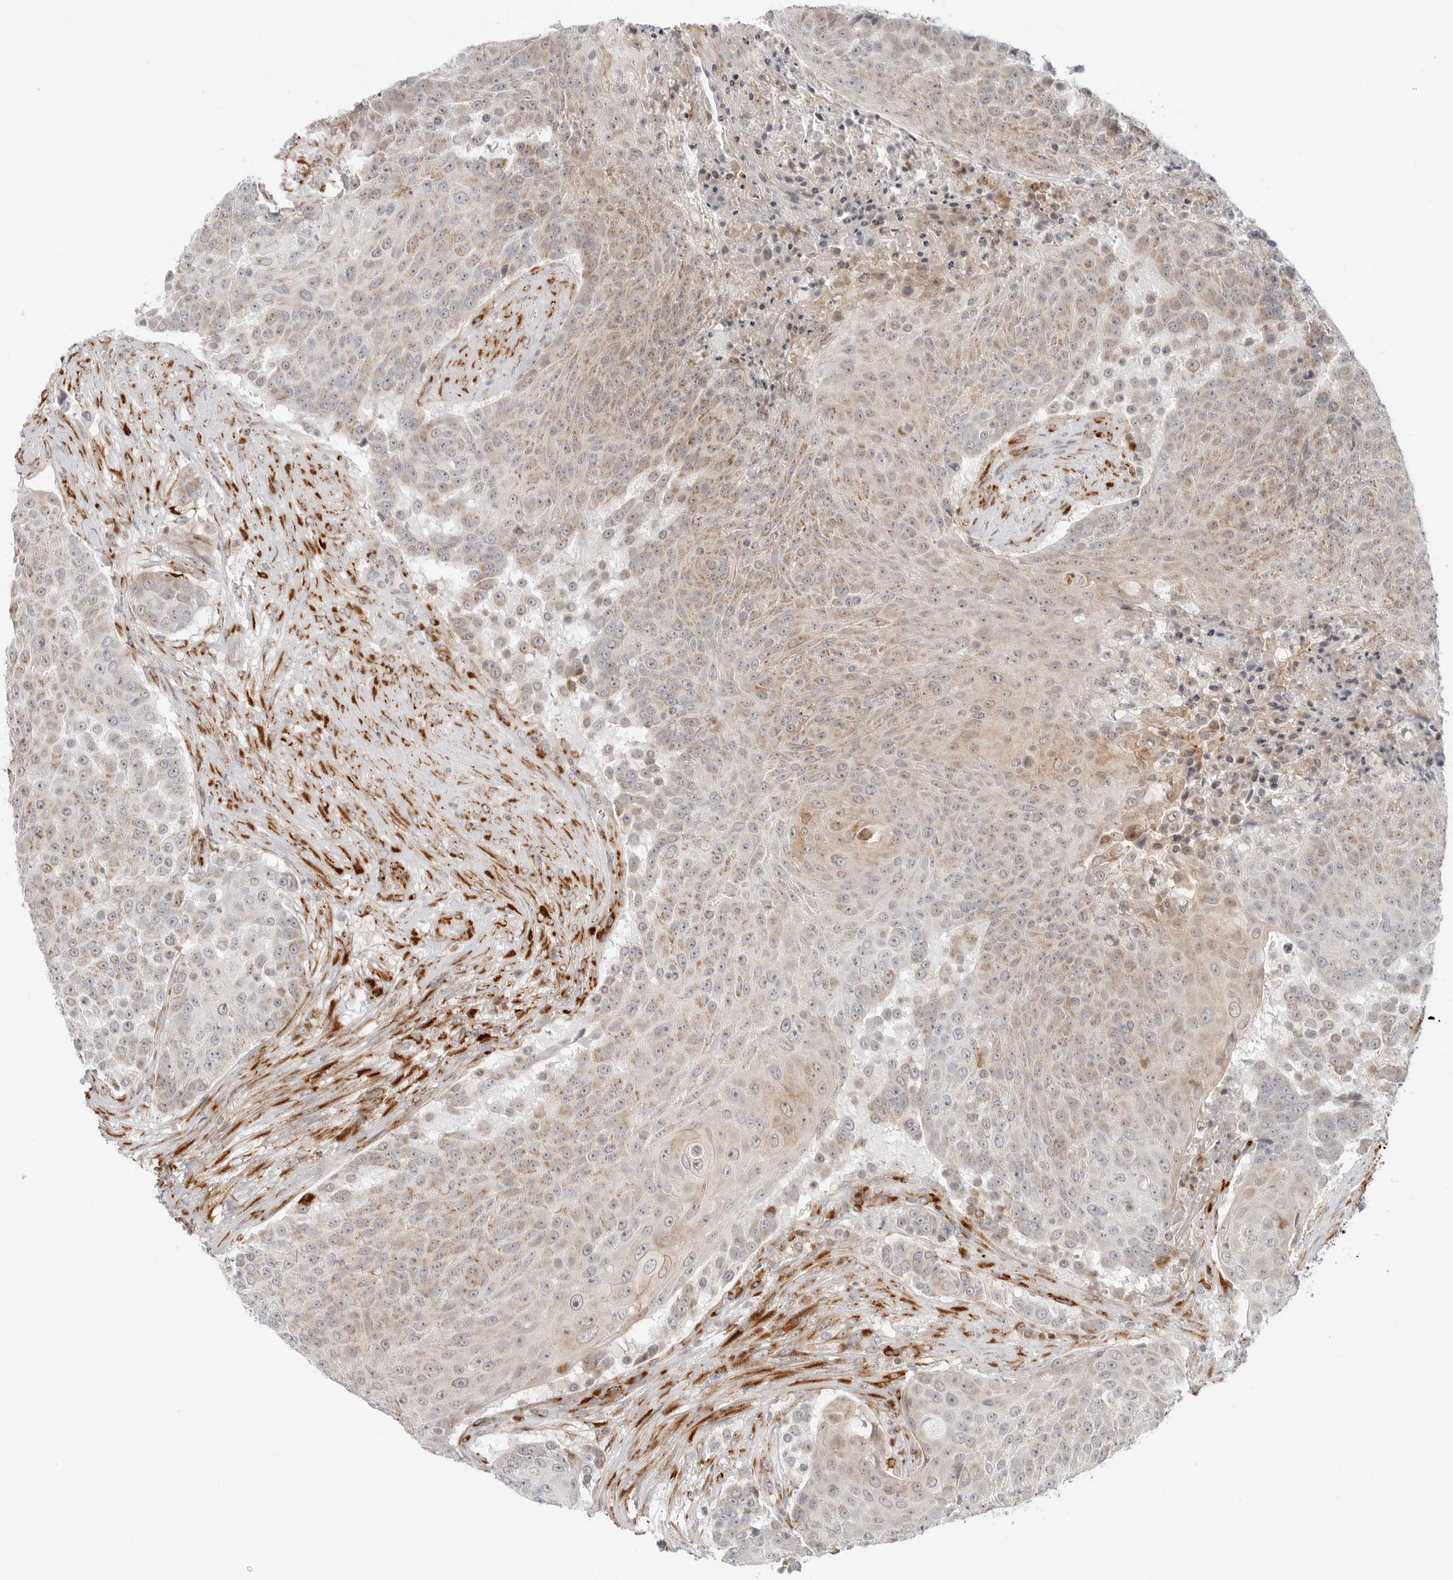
{"staining": {"intensity": "weak", "quantity": ">75%", "location": "cytoplasmic/membranous"}, "tissue": "urothelial cancer", "cell_type": "Tumor cells", "image_type": "cancer", "snomed": [{"axis": "morphology", "description": "Urothelial carcinoma, High grade"}, {"axis": "topography", "description": "Urinary bladder"}], "caption": "Weak cytoplasmic/membranous positivity is seen in approximately >75% of tumor cells in urothelial carcinoma (high-grade).", "gene": "C1QTNF1", "patient": {"sex": "female", "age": 63}}